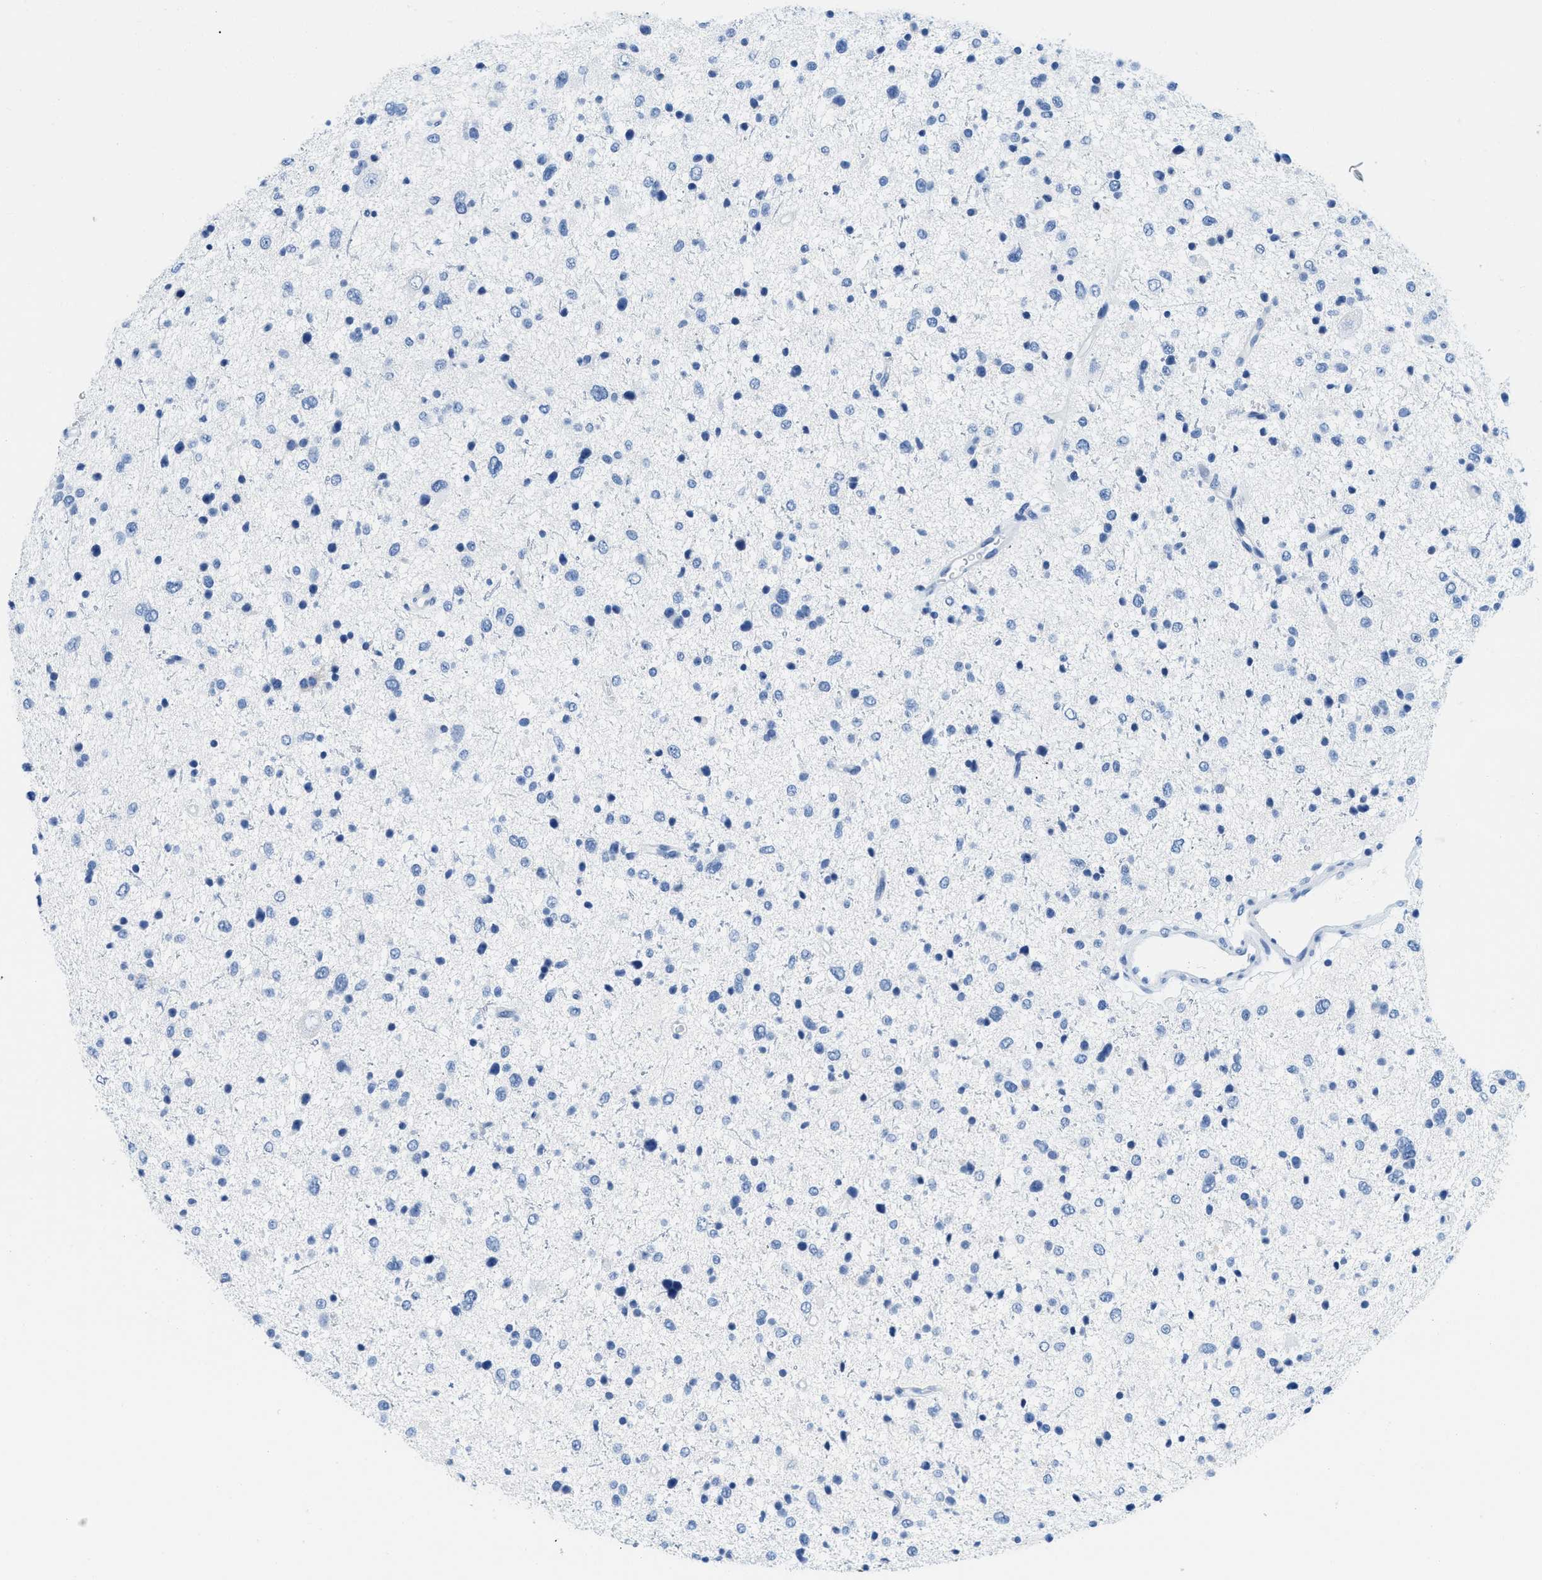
{"staining": {"intensity": "negative", "quantity": "none", "location": "none"}, "tissue": "glioma", "cell_type": "Tumor cells", "image_type": "cancer", "snomed": [{"axis": "morphology", "description": "Glioma, malignant, Low grade"}, {"axis": "topography", "description": "Brain"}], "caption": "This is an immunohistochemistry (IHC) micrograph of malignant glioma (low-grade). There is no expression in tumor cells.", "gene": "GSN", "patient": {"sex": "female", "age": 37}}